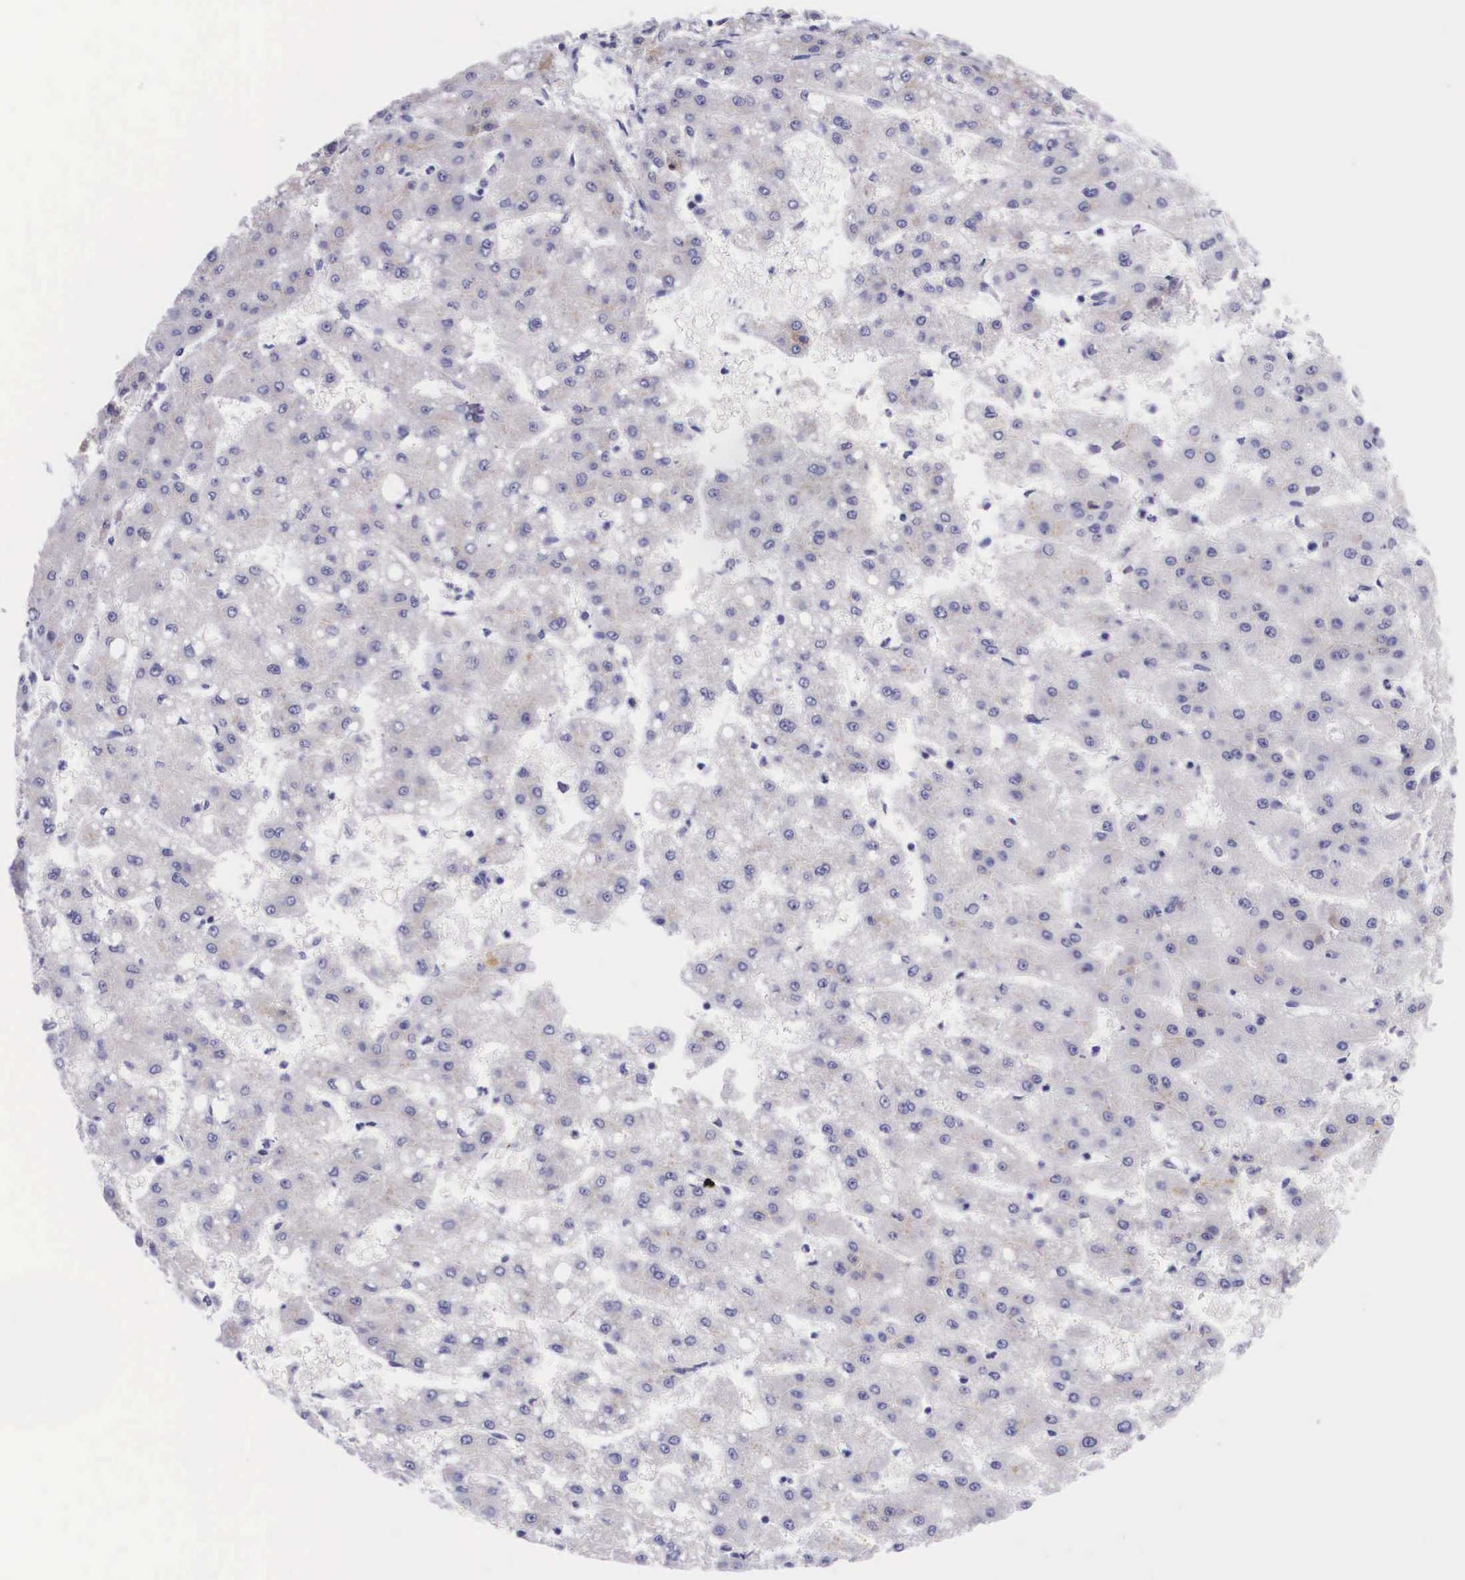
{"staining": {"intensity": "negative", "quantity": "none", "location": "none"}, "tissue": "liver cancer", "cell_type": "Tumor cells", "image_type": "cancer", "snomed": [{"axis": "morphology", "description": "Carcinoma, Hepatocellular, NOS"}, {"axis": "topography", "description": "Liver"}], "caption": "Immunohistochemistry (IHC) photomicrograph of human liver hepatocellular carcinoma stained for a protein (brown), which displays no staining in tumor cells.", "gene": "PLG", "patient": {"sex": "female", "age": 52}}